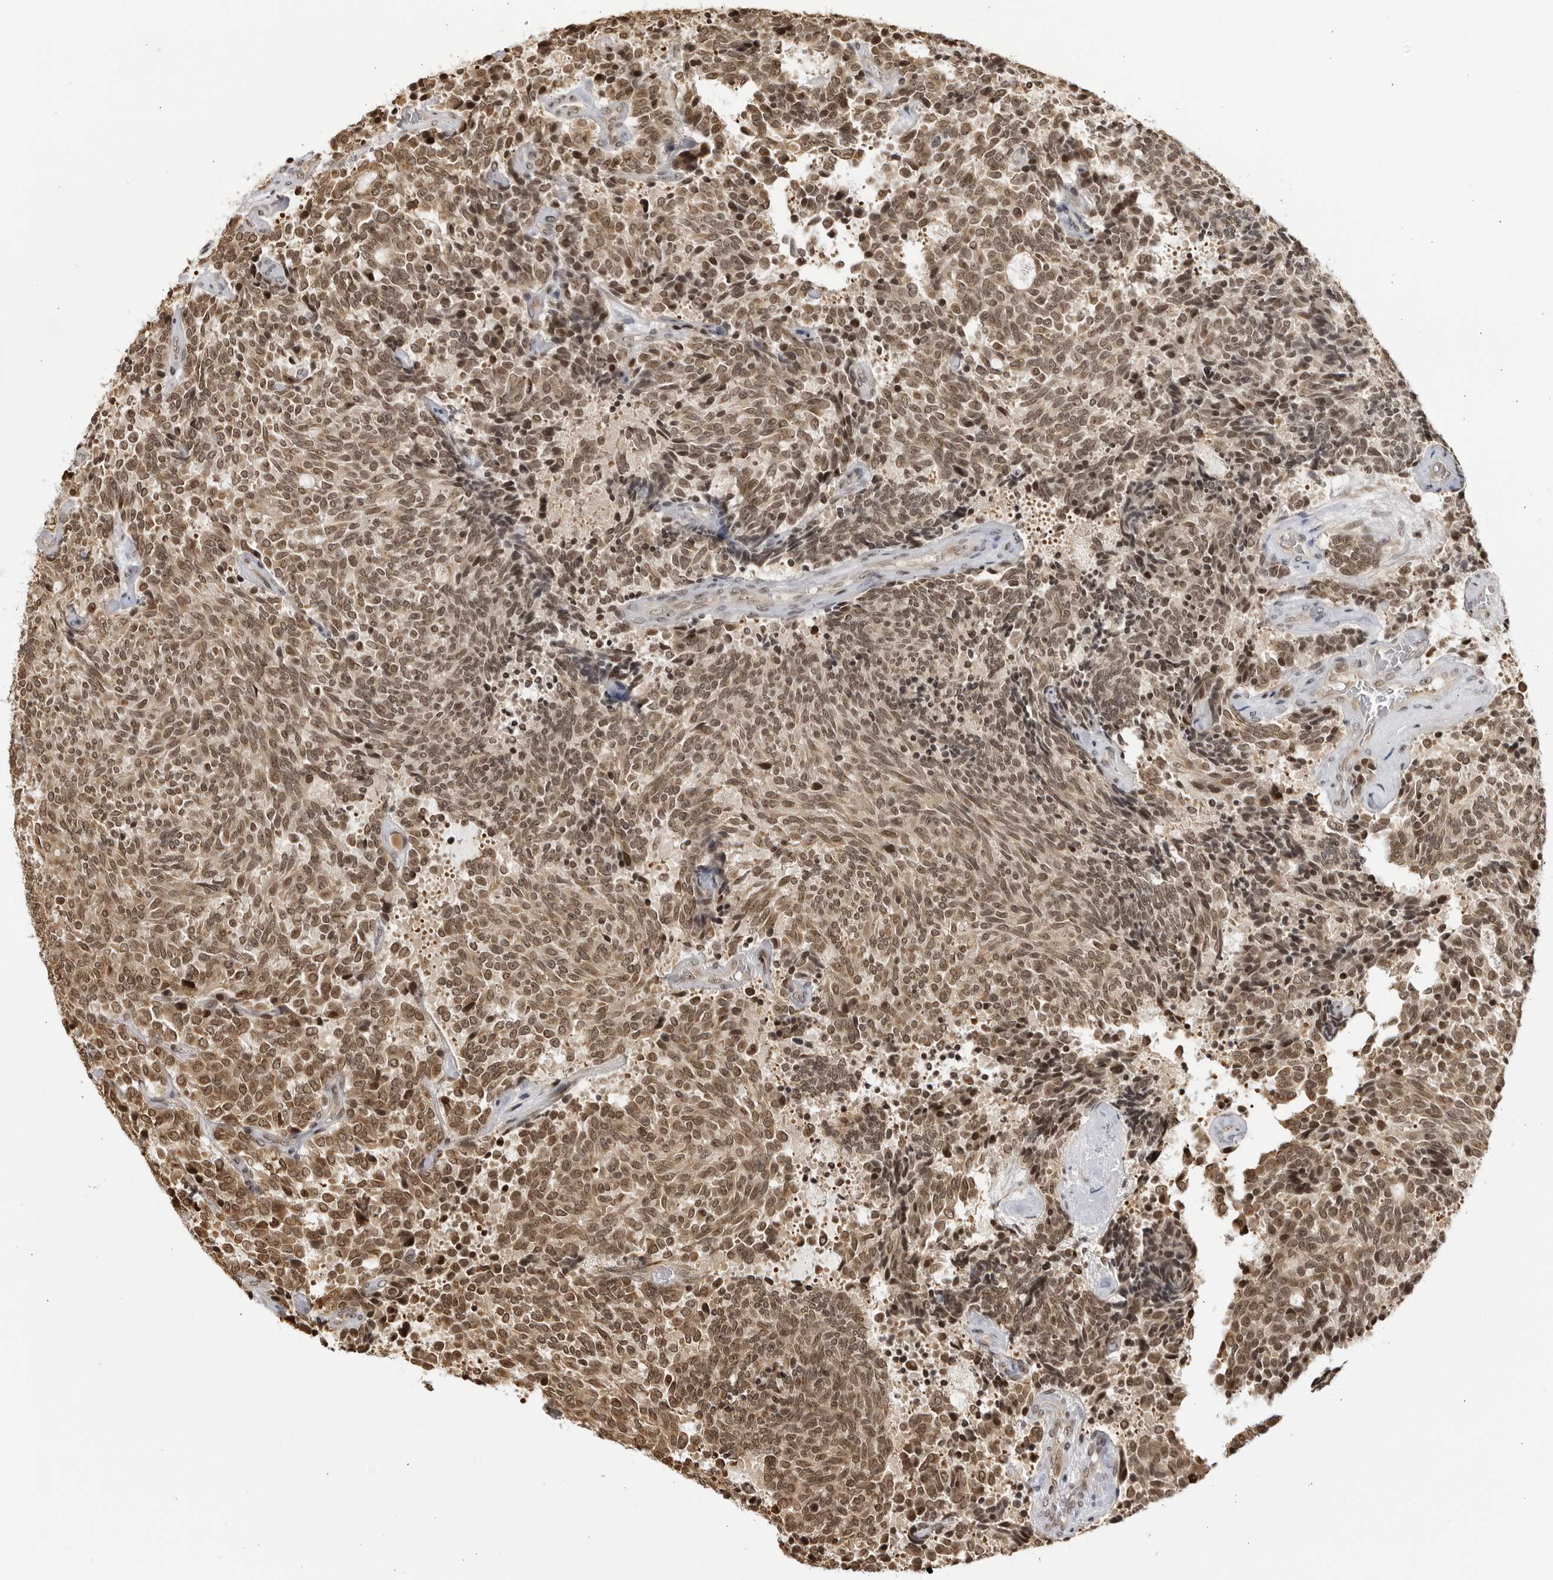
{"staining": {"intensity": "moderate", "quantity": ">75%", "location": "nuclear"}, "tissue": "carcinoid", "cell_type": "Tumor cells", "image_type": "cancer", "snomed": [{"axis": "morphology", "description": "Carcinoid, malignant, NOS"}, {"axis": "topography", "description": "Pancreas"}], "caption": "About >75% of tumor cells in human malignant carcinoid display moderate nuclear protein expression as visualized by brown immunohistochemical staining.", "gene": "RASGEF1C", "patient": {"sex": "female", "age": 54}}